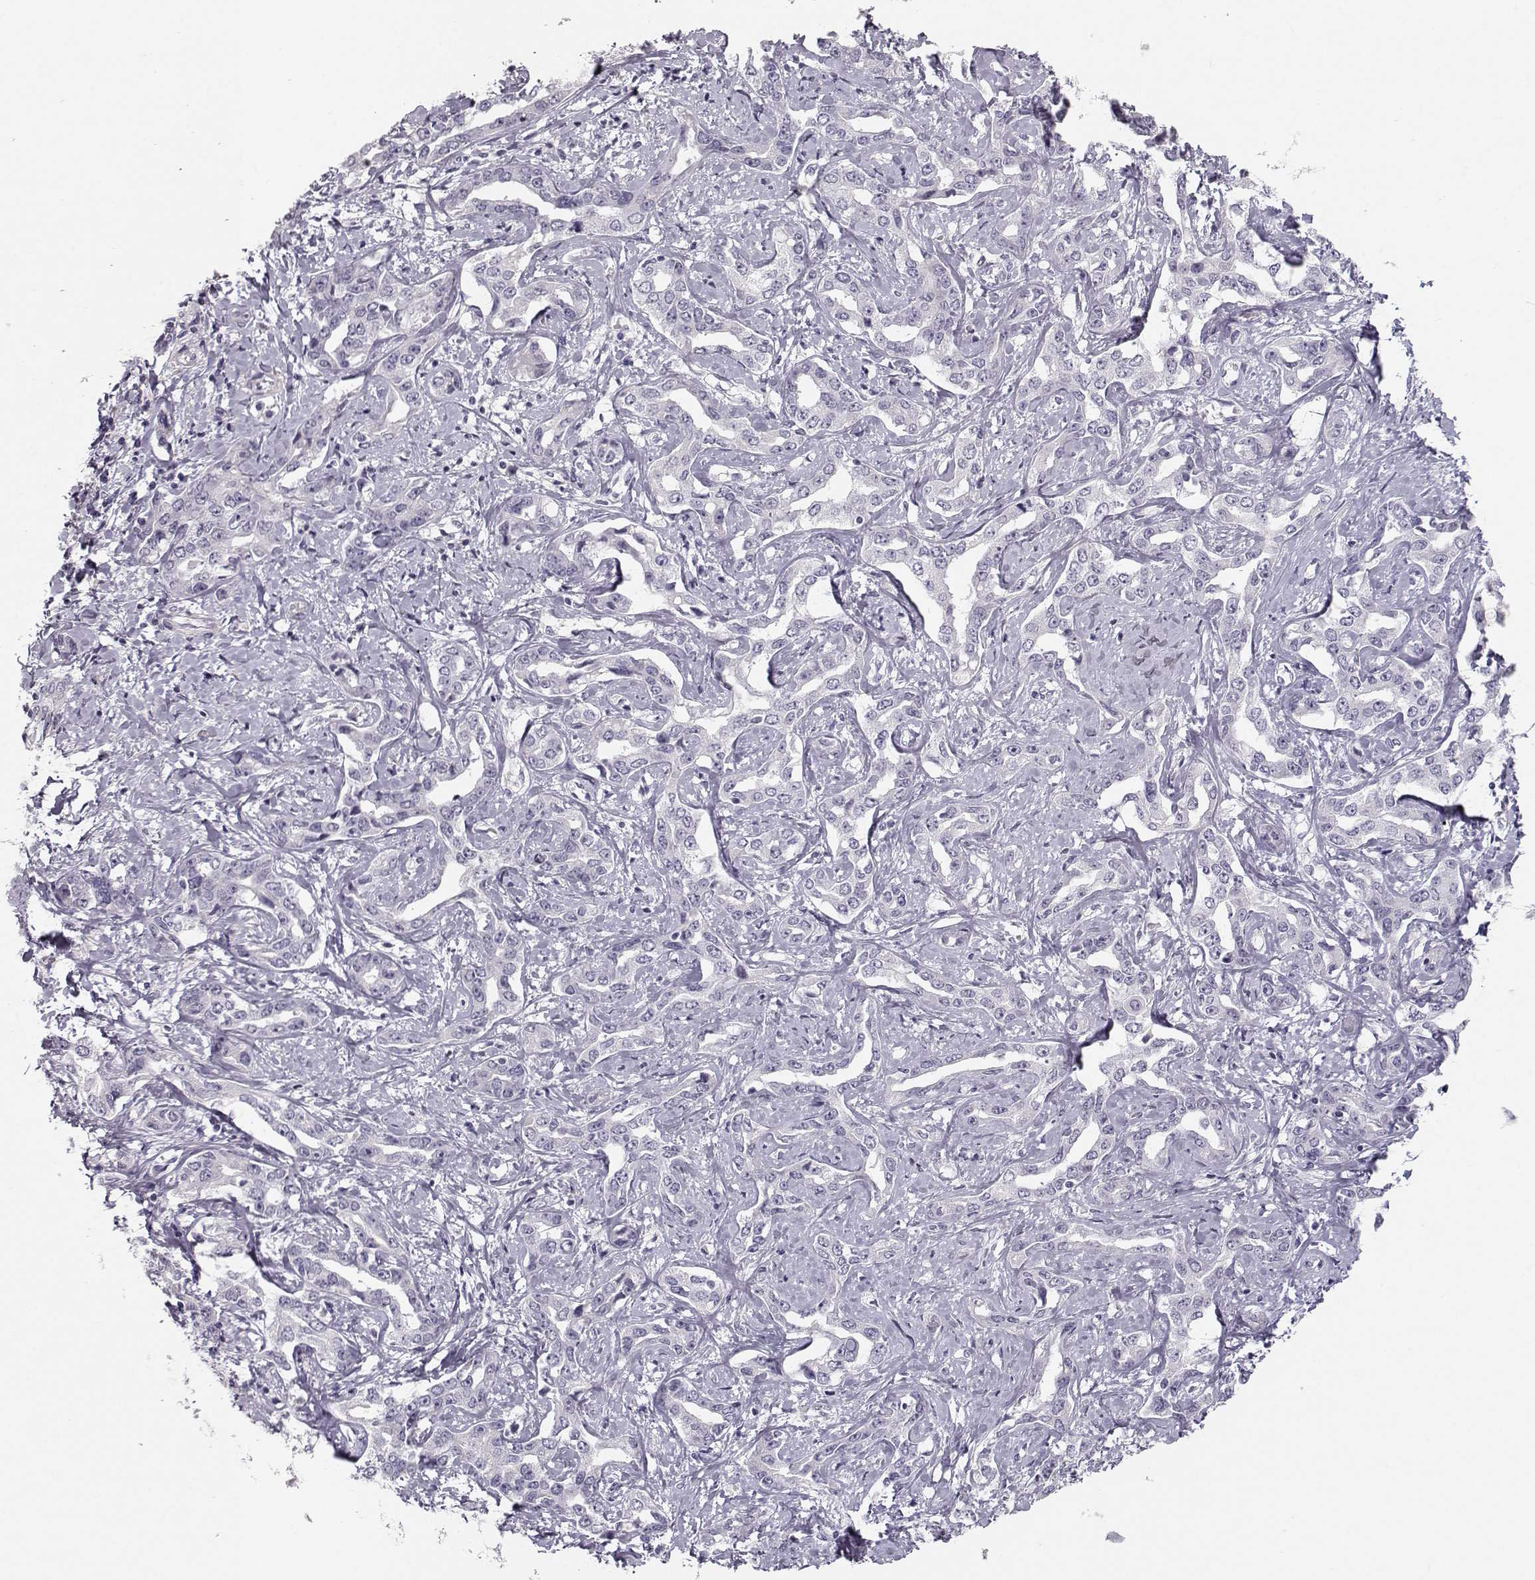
{"staining": {"intensity": "negative", "quantity": "none", "location": "none"}, "tissue": "liver cancer", "cell_type": "Tumor cells", "image_type": "cancer", "snomed": [{"axis": "morphology", "description": "Cholangiocarcinoma"}, {"axis": "topography", "description": "Liver"}], "caption": "Tumor cells show no significant protein expression in liver cancer (cholangiocarcinoma). (DAB (3,3'-diaminobenzidine) IHC visualized using brightfield microscopy, high magnification).", "gene": "CASR", "patient": {"sex": "male", "age": 59}}